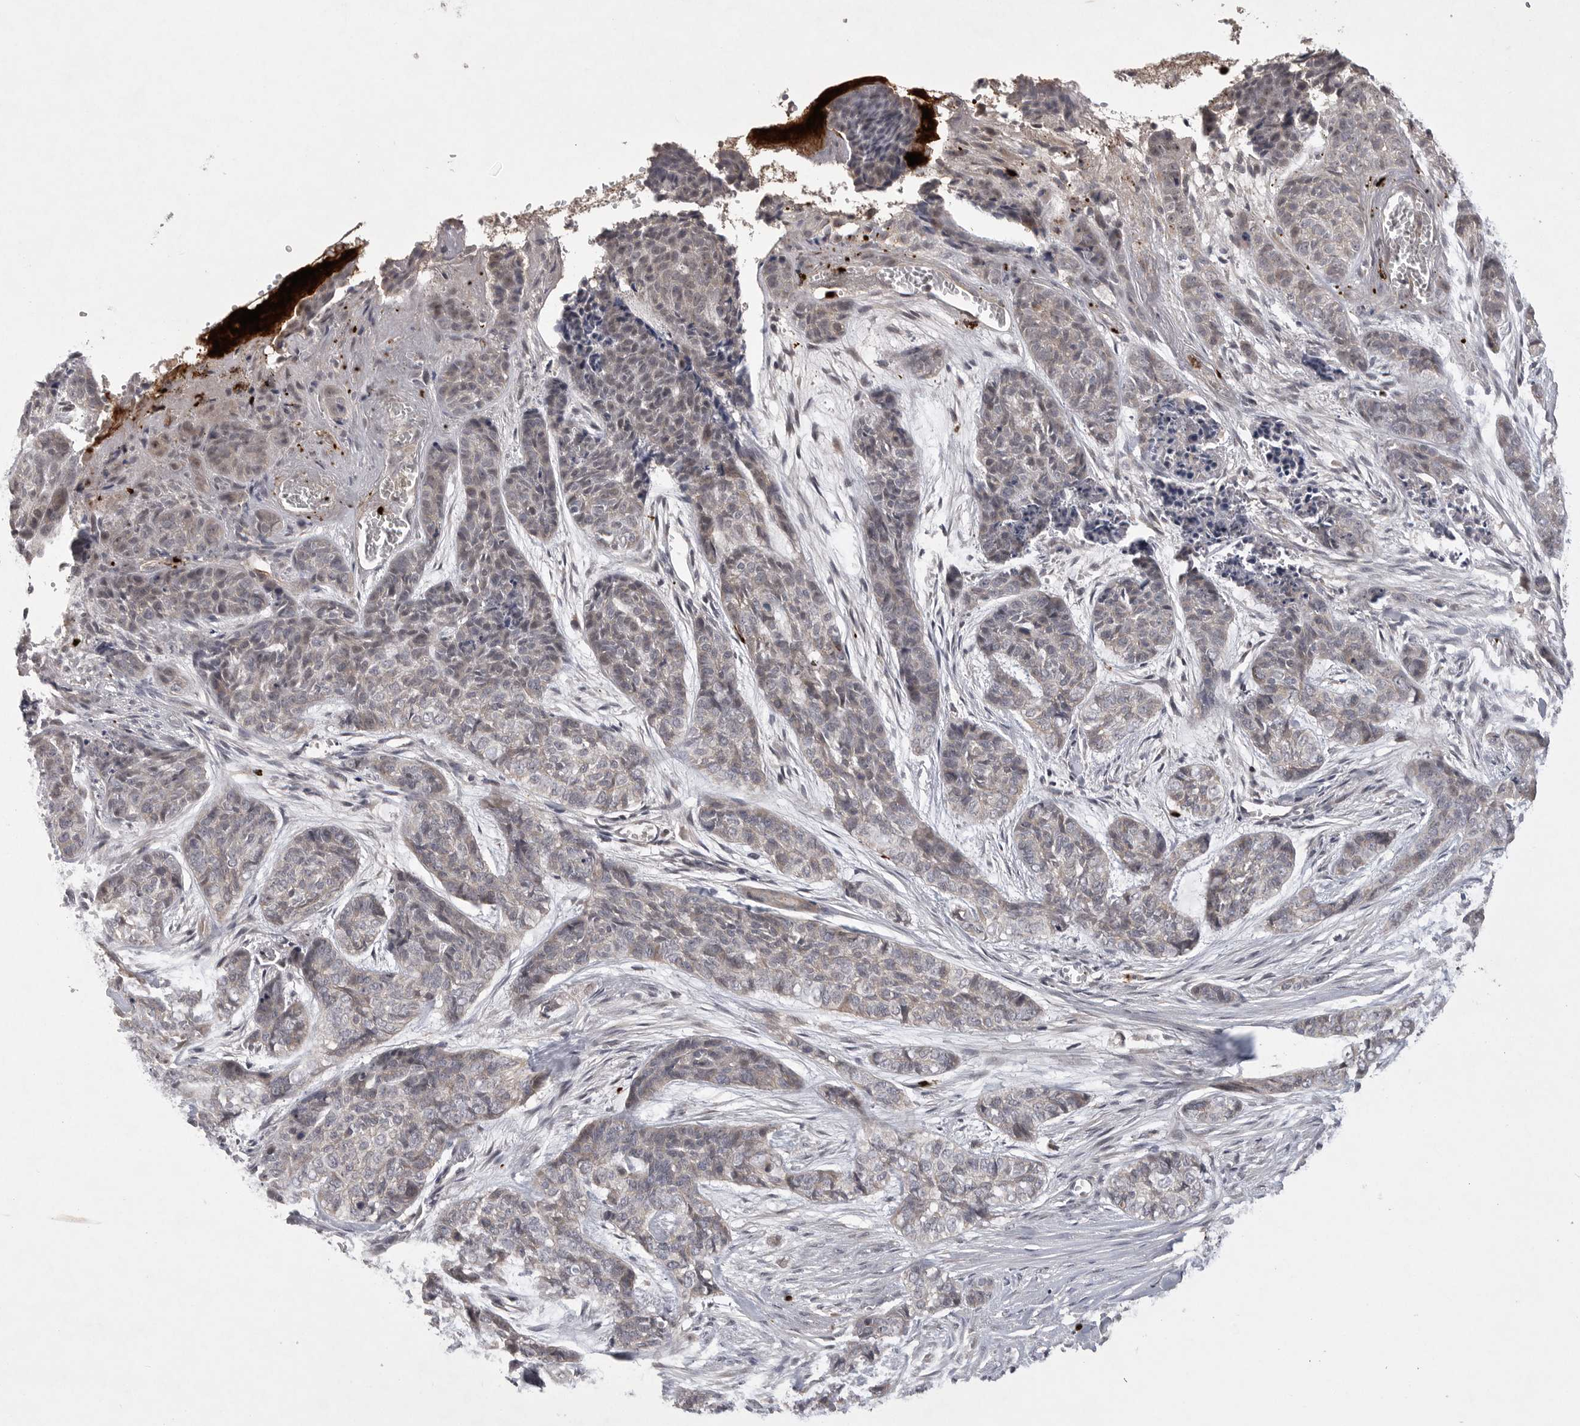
{"staining": {"intensity": "negative", "quantity": "none", "location": "none"}, "tissue": "skin cancer", "cell_type": "Tumor cells", "image_type": "cancer", "snomed": [{"axis": "morphology", "description": "Basal cell carcinoma"}, {"axis": "topography", "description": "Skin"}], "caption": "DAB immunohistochemical staining of human basal cell carcinoma (skin) shows no significant expression in tumor cells.", "gene": "UBE3D", "patient": {"sex": "female", "age": 64}}